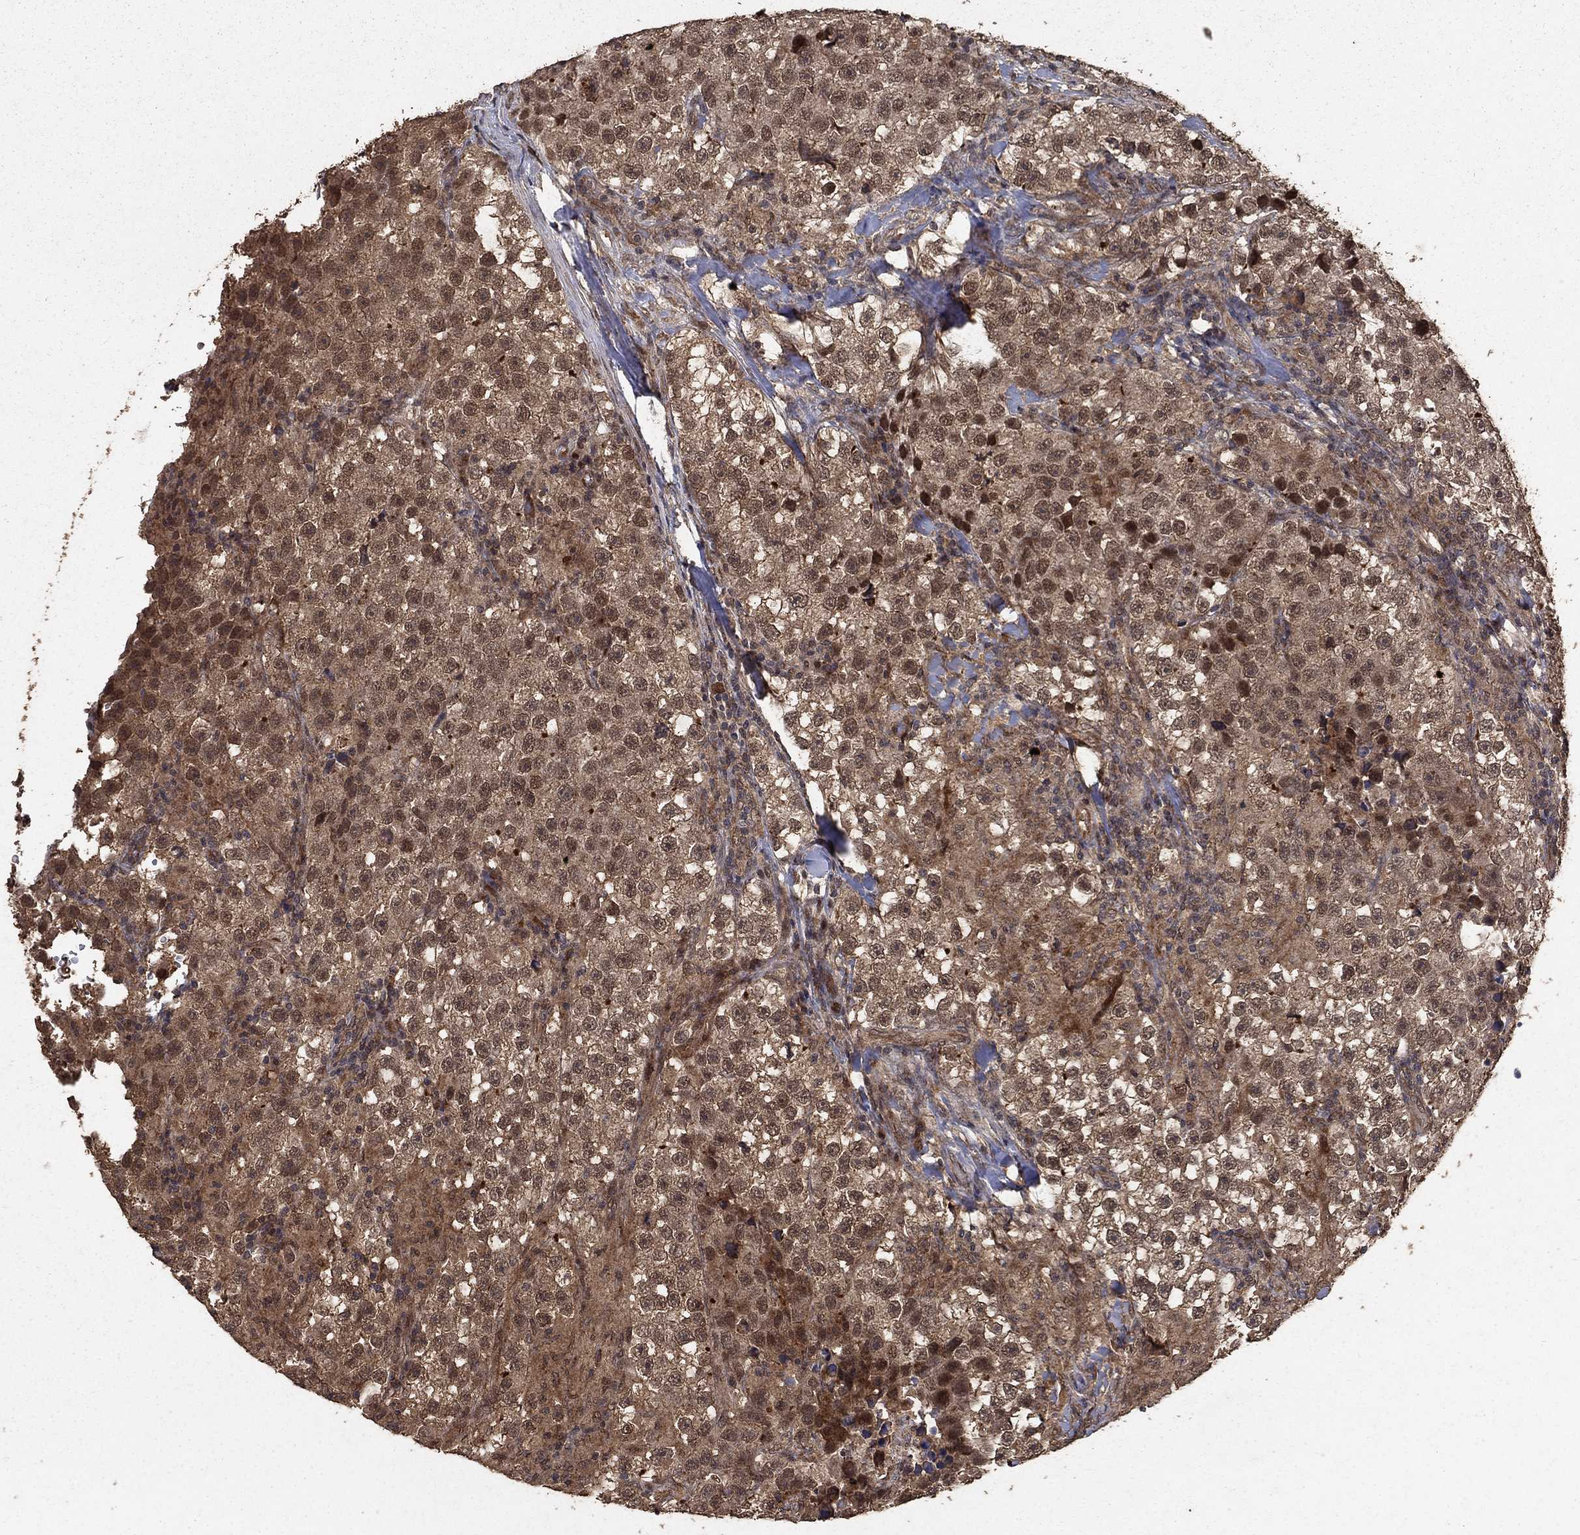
{"staining": {"intensity": "moderate", "quantity": ">75%", "location": "cytoplasmic/membranous"}, "tissue": "testis cancer", "cell_type": "Tumor cells", "image_type": "cancer", "snomed": [{"axis": "morphology", "description": "Seminoma, NOS"}, {"axis": "topography", "description": "Testis"}], "caption": "Brown immunohistochemical staining in seminoma (testis) reveals moderate cytoplasmic/membranous expression in approximately >75% of tumor cells. The staining was performed using DAB to visualize the protein expression in brown, while the nuclei were stained in blue with hematoxylin (Magnification: 20x).", "gene": "PRDM1", "patient": {"sex": "male", "age": 46}}